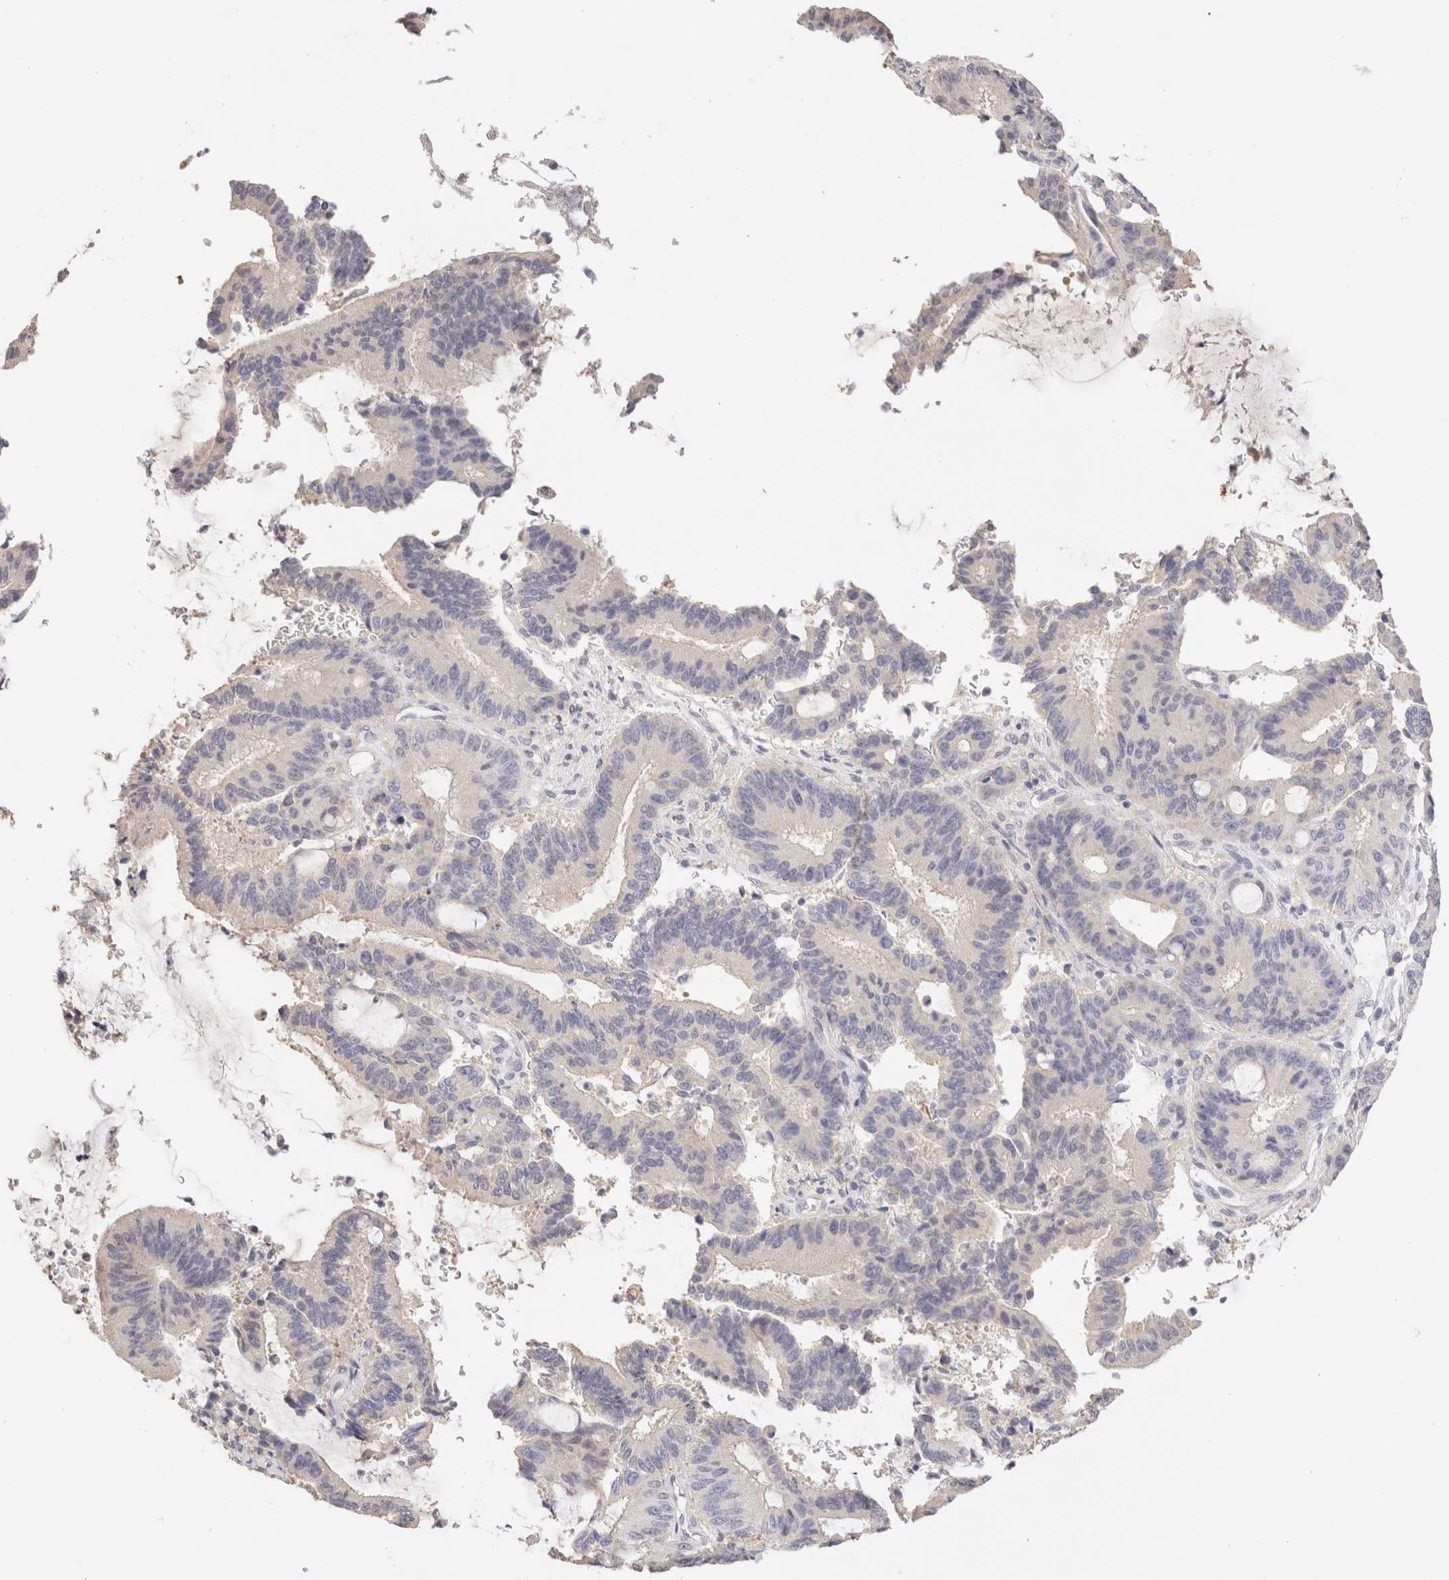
{"staining": {"intensity": "negative", "quantity": "none", "location": "none"}, "tissue": "liver cancer", "cell_type": "Tumor cells", "image_type": "cancer", "snomed": [{"axis": "morphology", "description": "Cholangiocarcinoma"}, {"axis": "topography", "description": "Liver"}], "caption": "DAB (3,3'-diaminobenzidine) immunohistochemical staining of human liver cholangiocarcinoma exhibits no significant staining in tumor cells.", "gene": "SCGB2A2", "patient": {"sex": "female", "age": 73}}